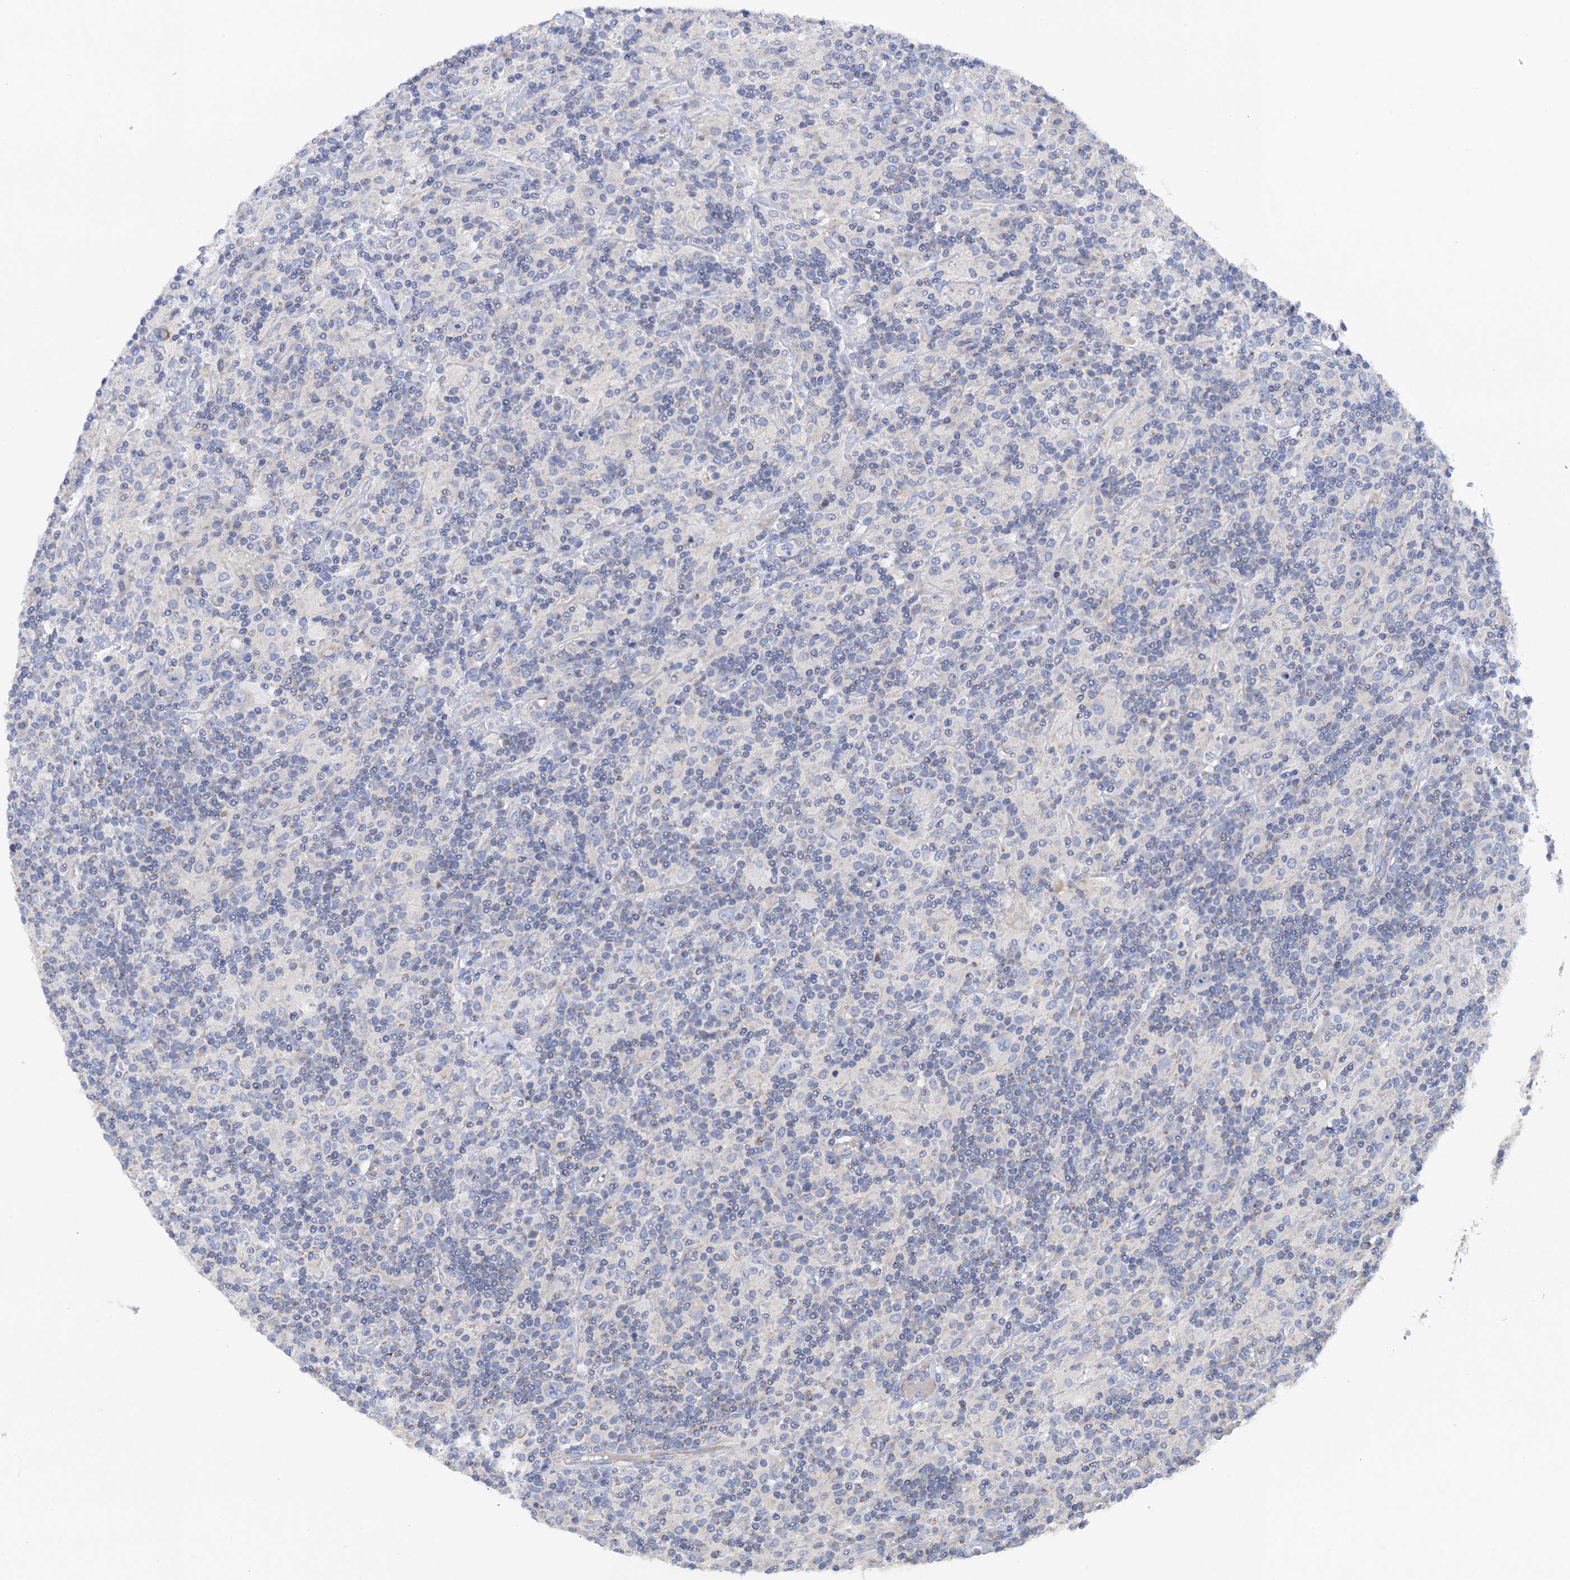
{"staining": {"intensity": "negative", "quantity": "none", "location": "none"}, "tissue": "lymphoma", "cell_type": "Tumor cells", "image_type": "cancer", "snomed": [{"axis": "morphology", "description": "Hodgkin's disease, NOS"}, {"axis": "topography", "description": "Lymph node"}], "caption": "Protein analysis of Hodgkin's disease shows no significant staining in tumor cells.", "gene": "MRPL48", "patient": {"sex": "male", "age": 70}}